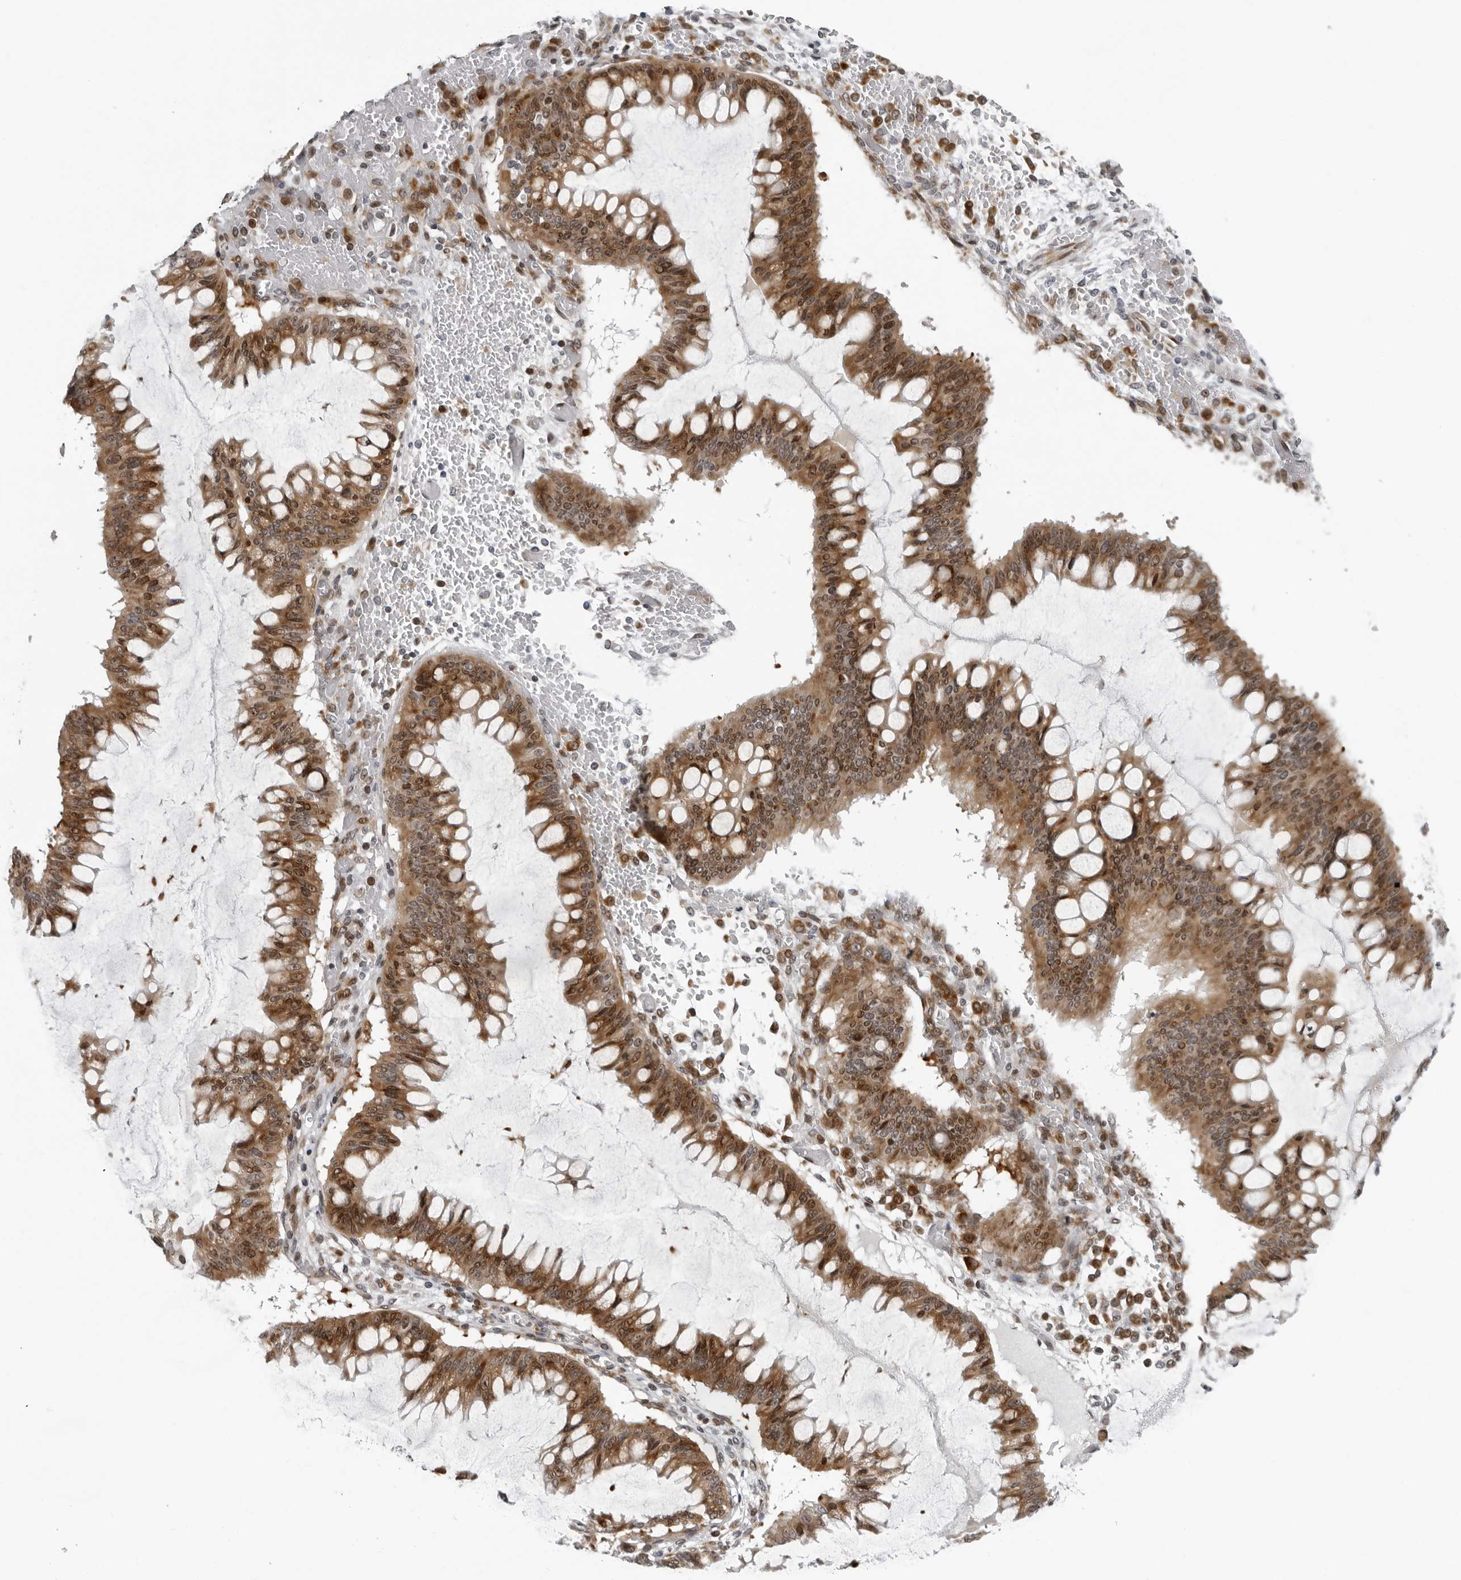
{"staining": {"intensity": "moderate", "quantity": "25%-75%", "location": "cytoplasmic/membranous,nuclear"}, "tissue": "ovarian cancer", "cell_type": "Tumor cells", "image_type": "cancer", "snomed": [{"axis": "morphology", "description": "Cystadenocarcinoma, mucinous, NOS"}, {"axis": "topography", "description": "Ovary"}], "caption": "Ovarian mucinous cystadenocarcinoma stained with a brown dye demonstrates moderate cytoplasmic/membranous and nuclear positive staining in about 25%-75% of tumor cells.", "gene": "PIP4K2C", "patient": {"sex": "female", "age": 73}}